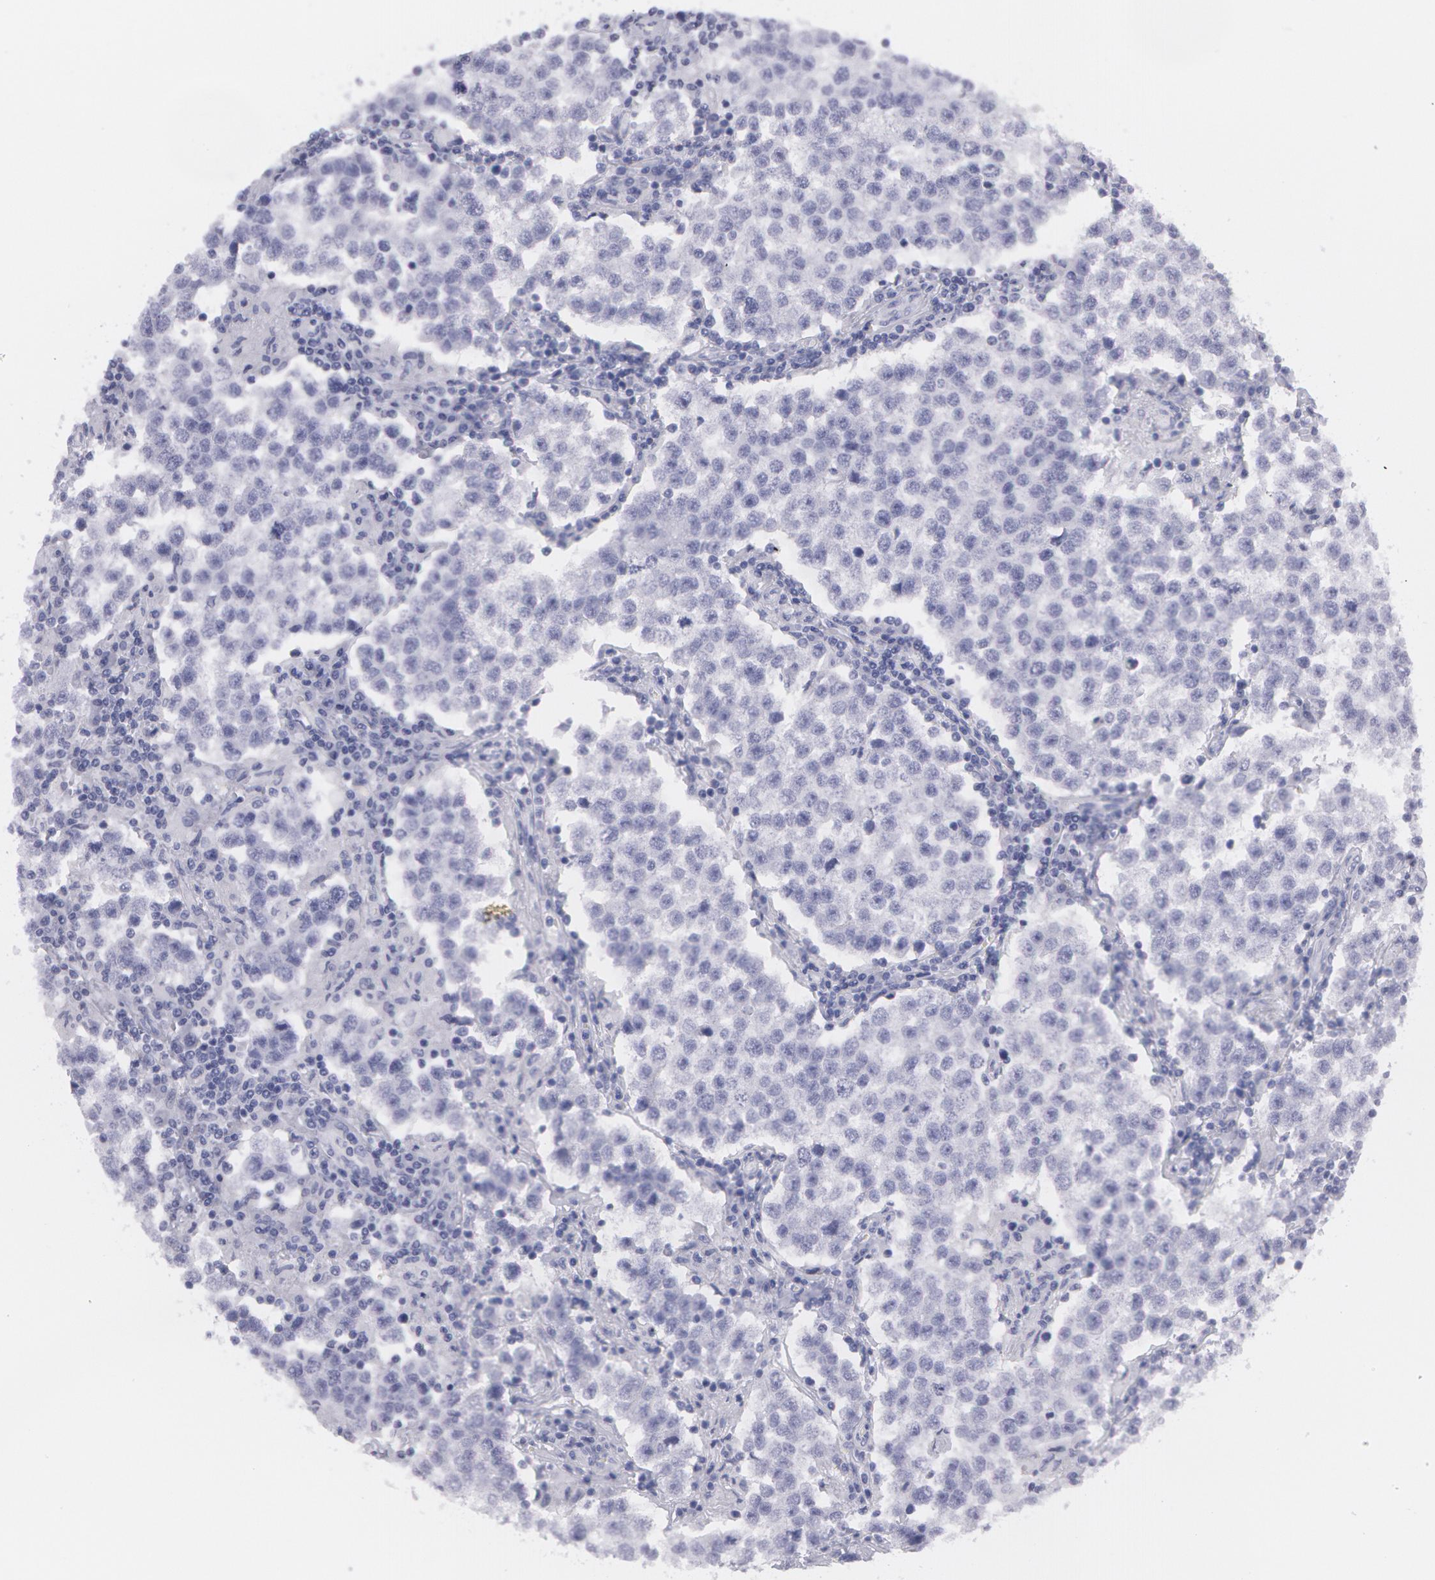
{"staining": {"intensity": "negative", "quantity": "none", "location": "none"}, "tissue": "testis cancer", "cell_type": "Tumor cells", "image_type": "cancer", "snomed": [{"axis": "morphology", "description": "Seminoma, NOS"}, {"axis": "topography", "description": "Testis"}], "caption": "This is a photomicrograph of IHC staining of testis cancer, which shows no expression in tumor cells.", "gene": "AMACR", "patient": {"sex": "male", "age": 36}}